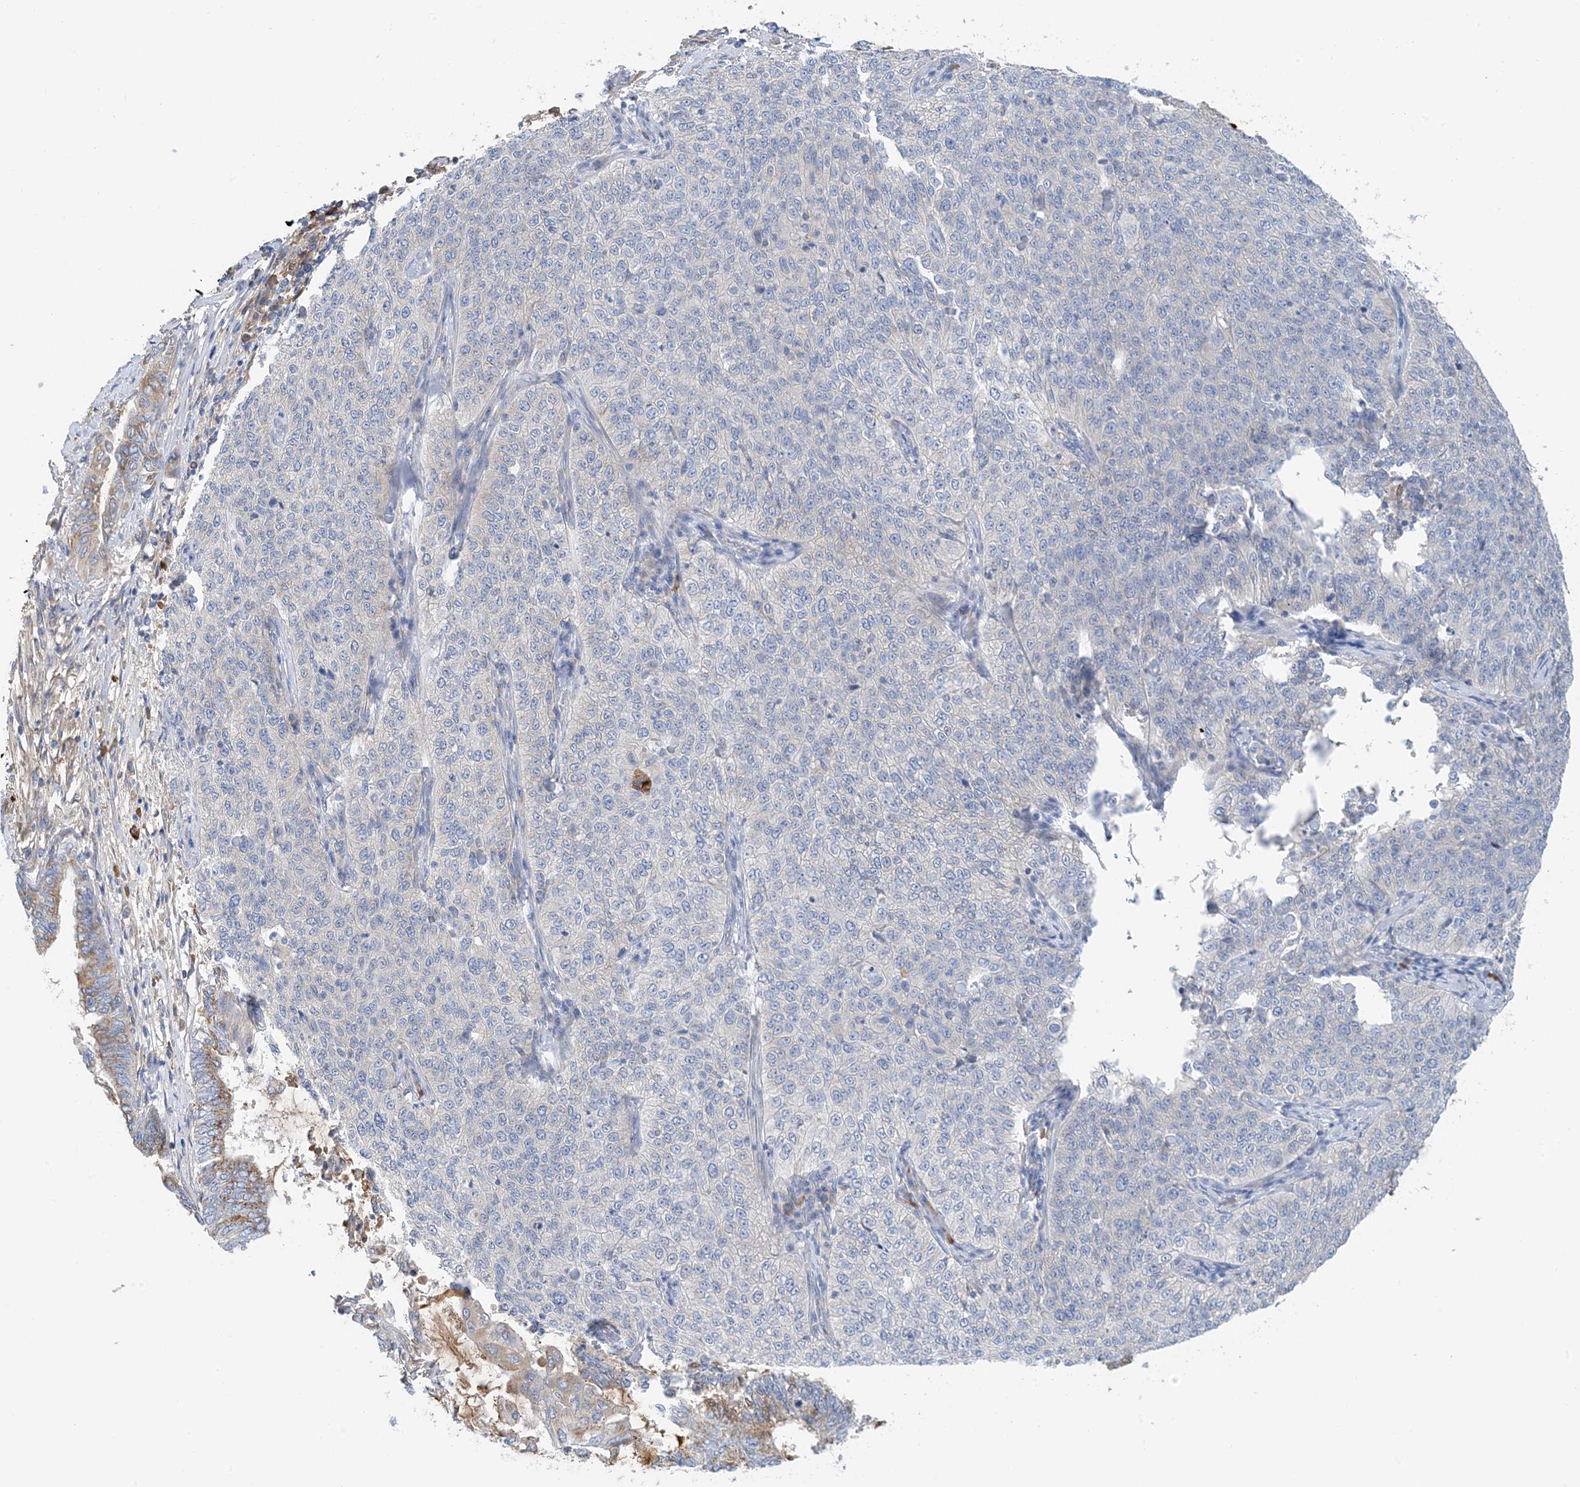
{"staining": {"intensity": "negative", "quantity": "none", "location": "none"}, "tissue": "cervical cancer", "cell_type": "Tumor cells", "image_type": "cancer", "snomed": [{"axis": "morphology", "description": "Squamous cell carcinoma, NOS"}, {"axis": "topography", "description": "Cervix"}], "caption": "Tumor cells are negative for brown protein staining in cervical squamous cell carcinoma.", "gene": "SLC5A11", "patient": {"sex": "female", "age": 35}}